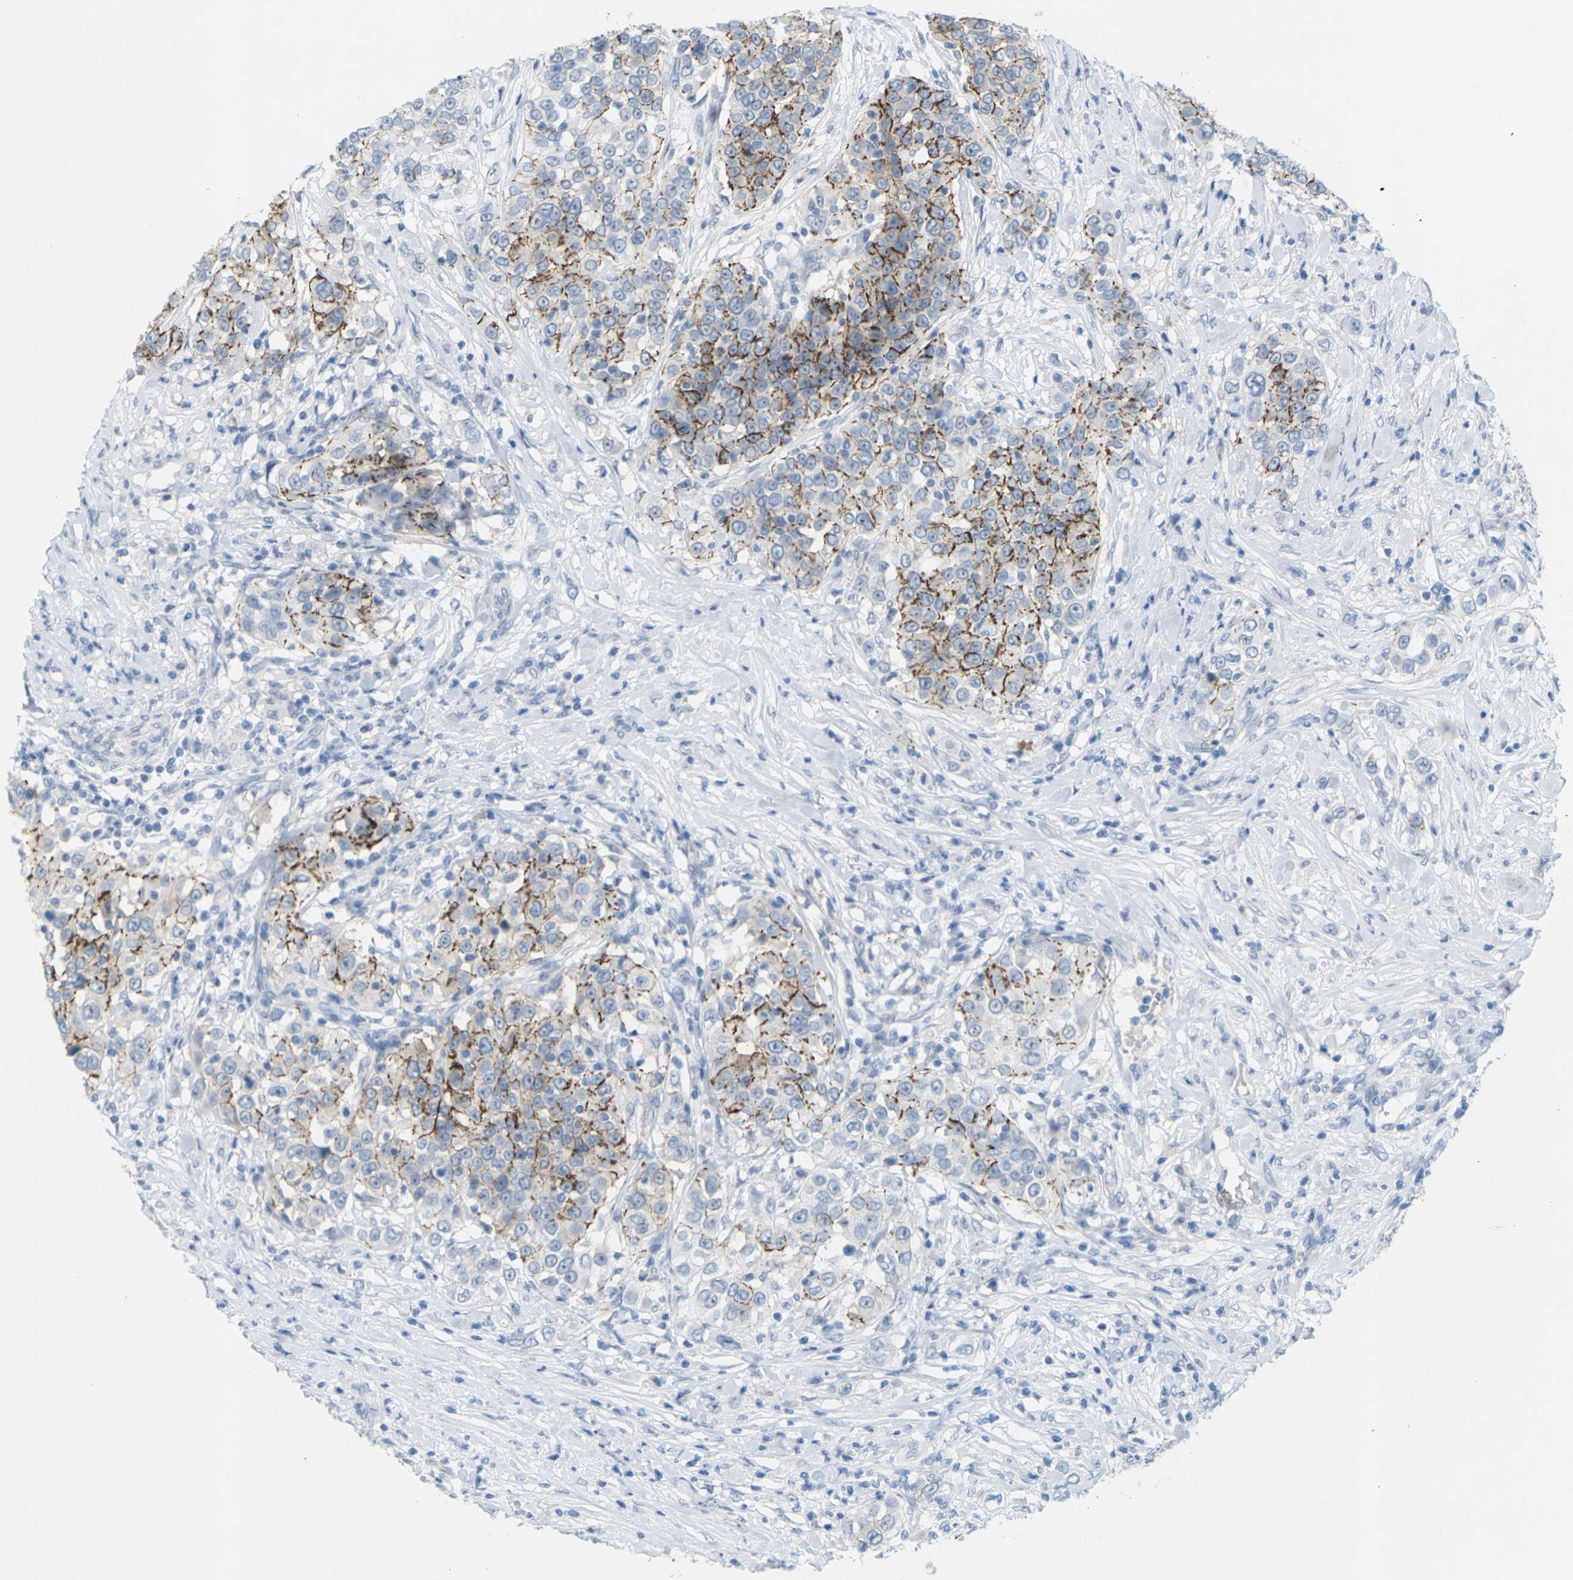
{"staining": {"intensity": "moderate", "quantity": "25%-75%", "location": "cytoplasmic/membranous"}, "tissue": "urothelial cancer", "cell_type": "Tumor cells", "image_type": "cancer", "snomed": [{"axis": "morphology", "description": "Urothelial carcinoma, High grade"}, {"axis": "topography", "description": "Urinary bladder"}], "caption": "About 25%-75% of tumor cells in urothelial cancer display moderate cytoplasmic/membranous protein positivity as visualized by brown immunohistochemical staining.", "gene": "CLDN3", "patient": {"sex": "female", "age": 80}}